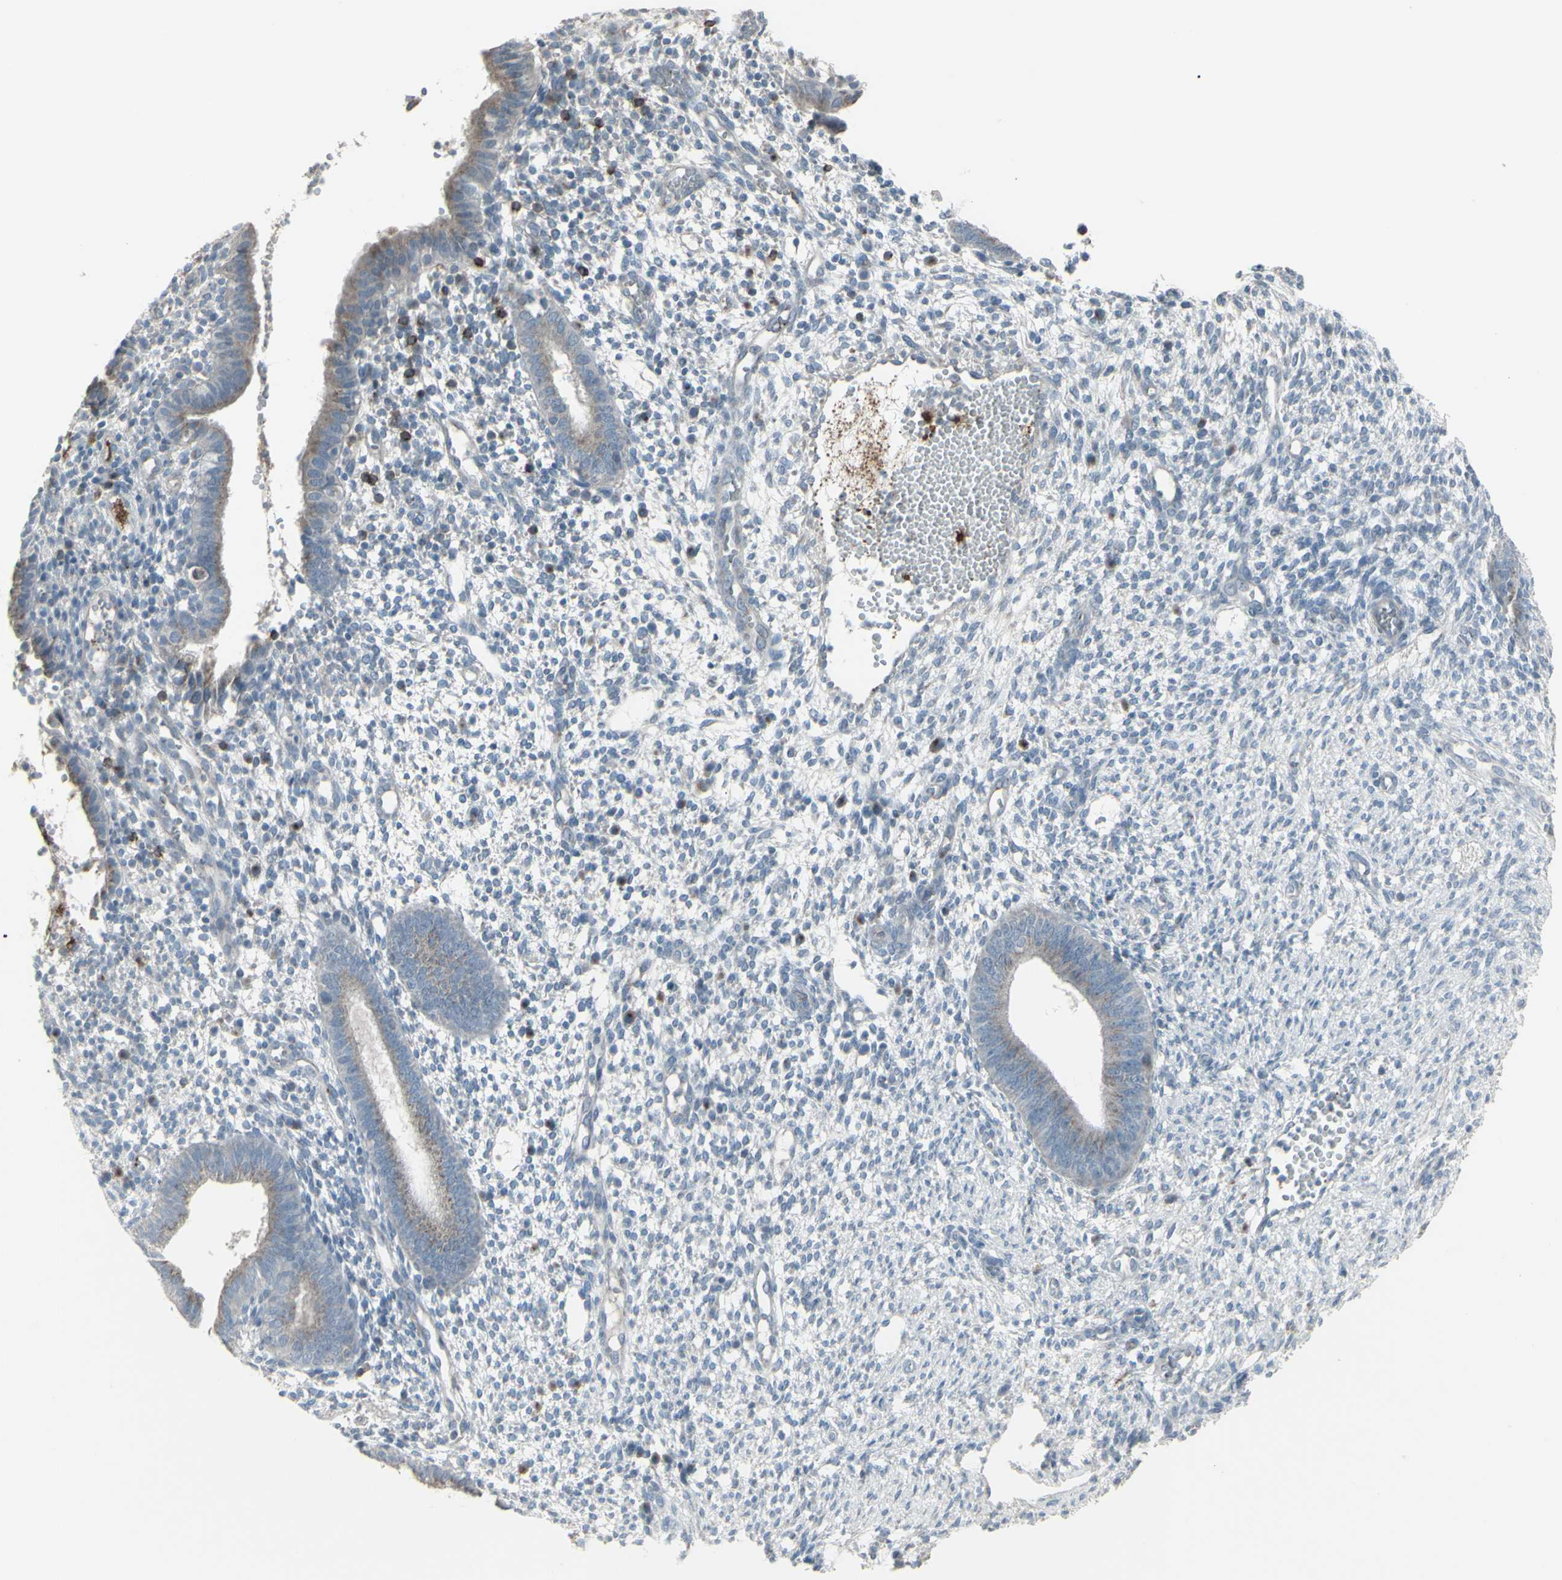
{"staining": {"intensity": "negative", "quantity": "none", "location": "none"}, "tissue": "endometrium", "cell_type": "Cells in endometrial stroma", "image_type": "normal", "snomed": [{"axis": "morphology", "description": "Normal tissue, NOS"}, {"axis": "topography", "description": "Endometrium"}], "caption": "Immunohistochemistry (IHC) image of unremarkable endometrium: human endometrium stained with DAB (3,3'-diaminobenzidine) shows no significant protein positivity in cells in endometrial stroma.", "gene": "CD79B", "patient": {"sex": "female", "age": 35}}